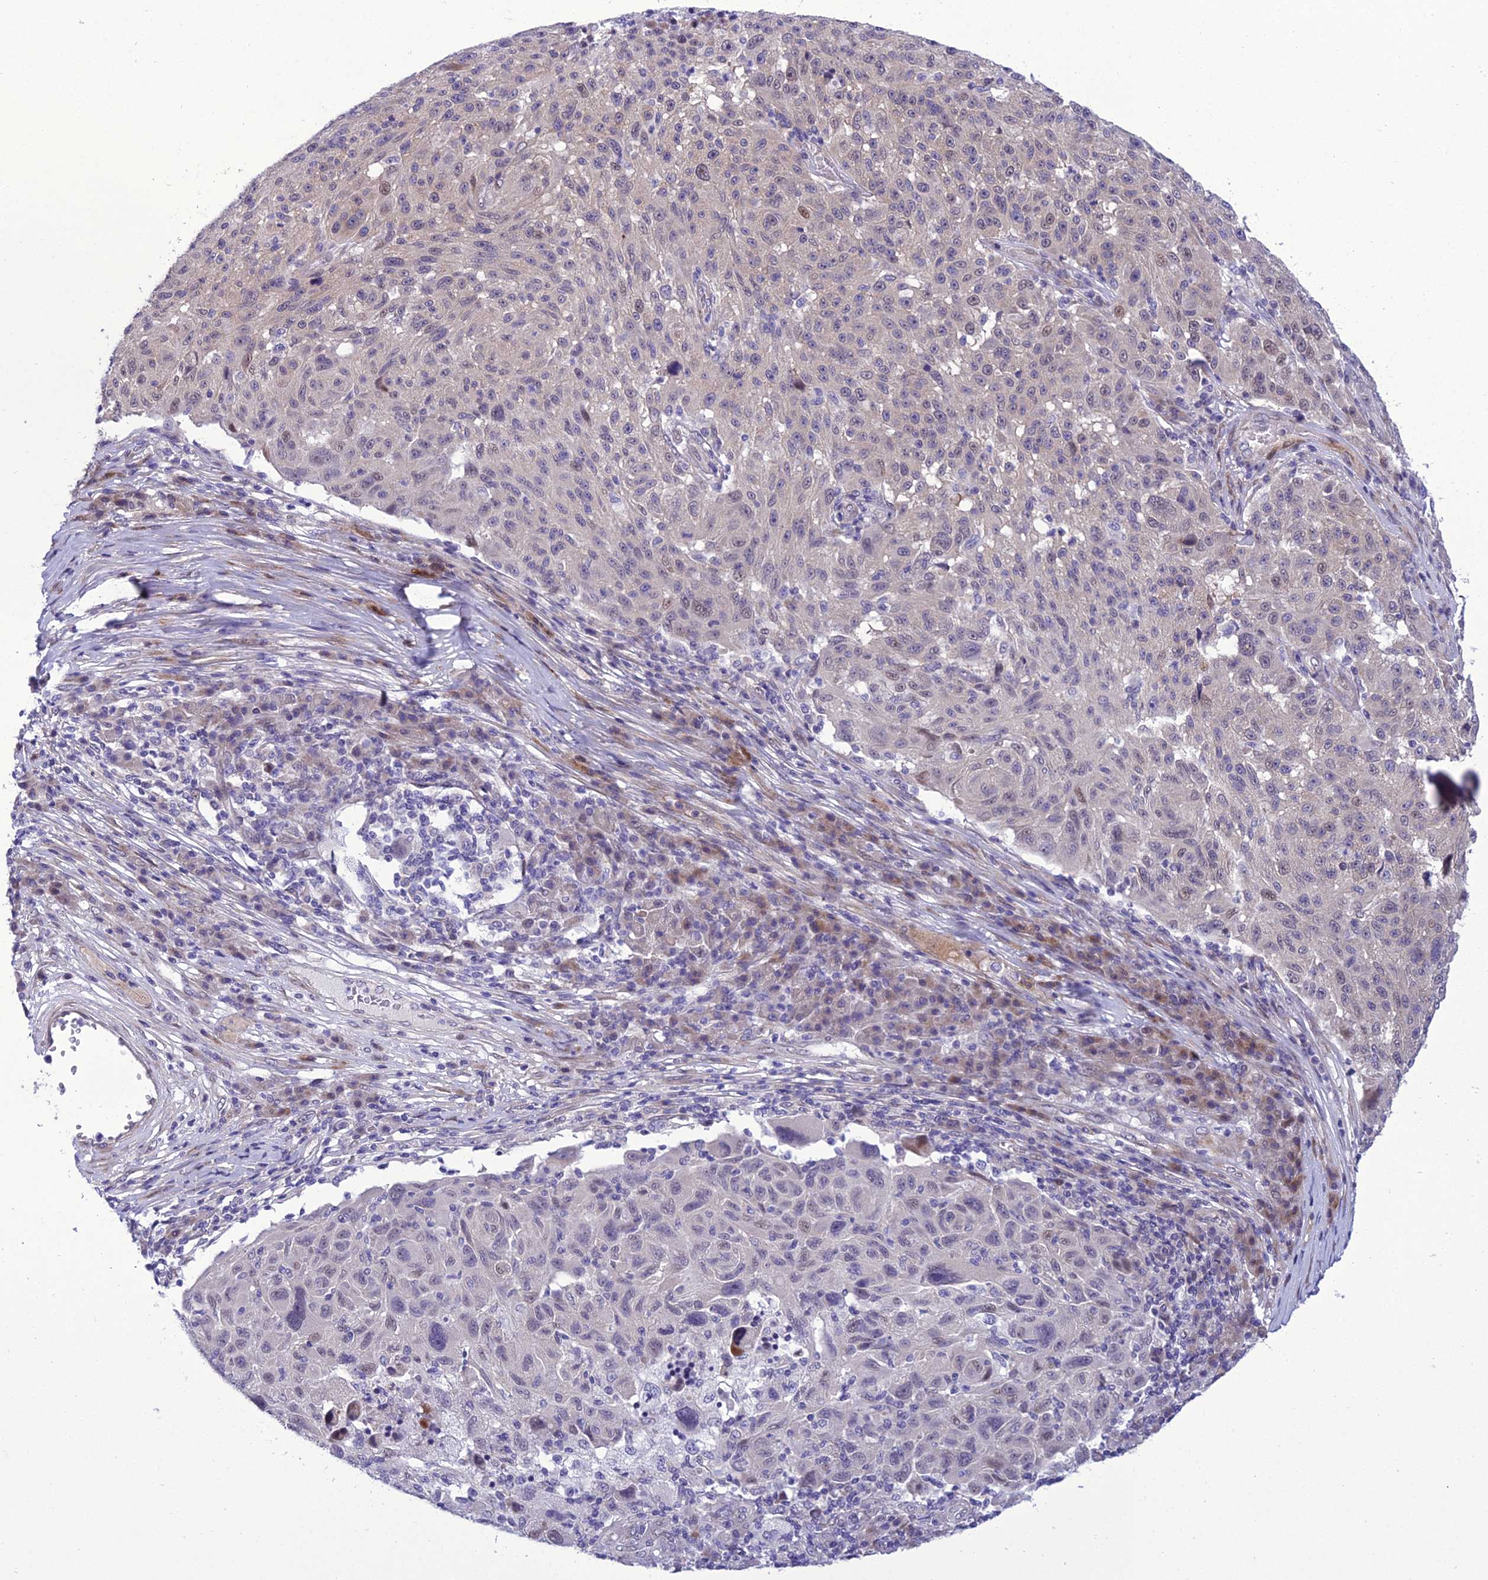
{"staining": {"intensity": "negative", "quantity": "none", "location": "none"}, "tissue": "melanoma", "cell_type": "Tumor cells", "image_type": "cancer", "snomed": [{"axis": "morphology", "description": "Malignant melanoma, NOS"}, {"axis": "topography", "description": "Skin"}], "caption": "Tumor cells are negative for protein expression in human malignant melanoma.", "gene": "GAB4", "patient": {"sex": "male", "age": 53}}